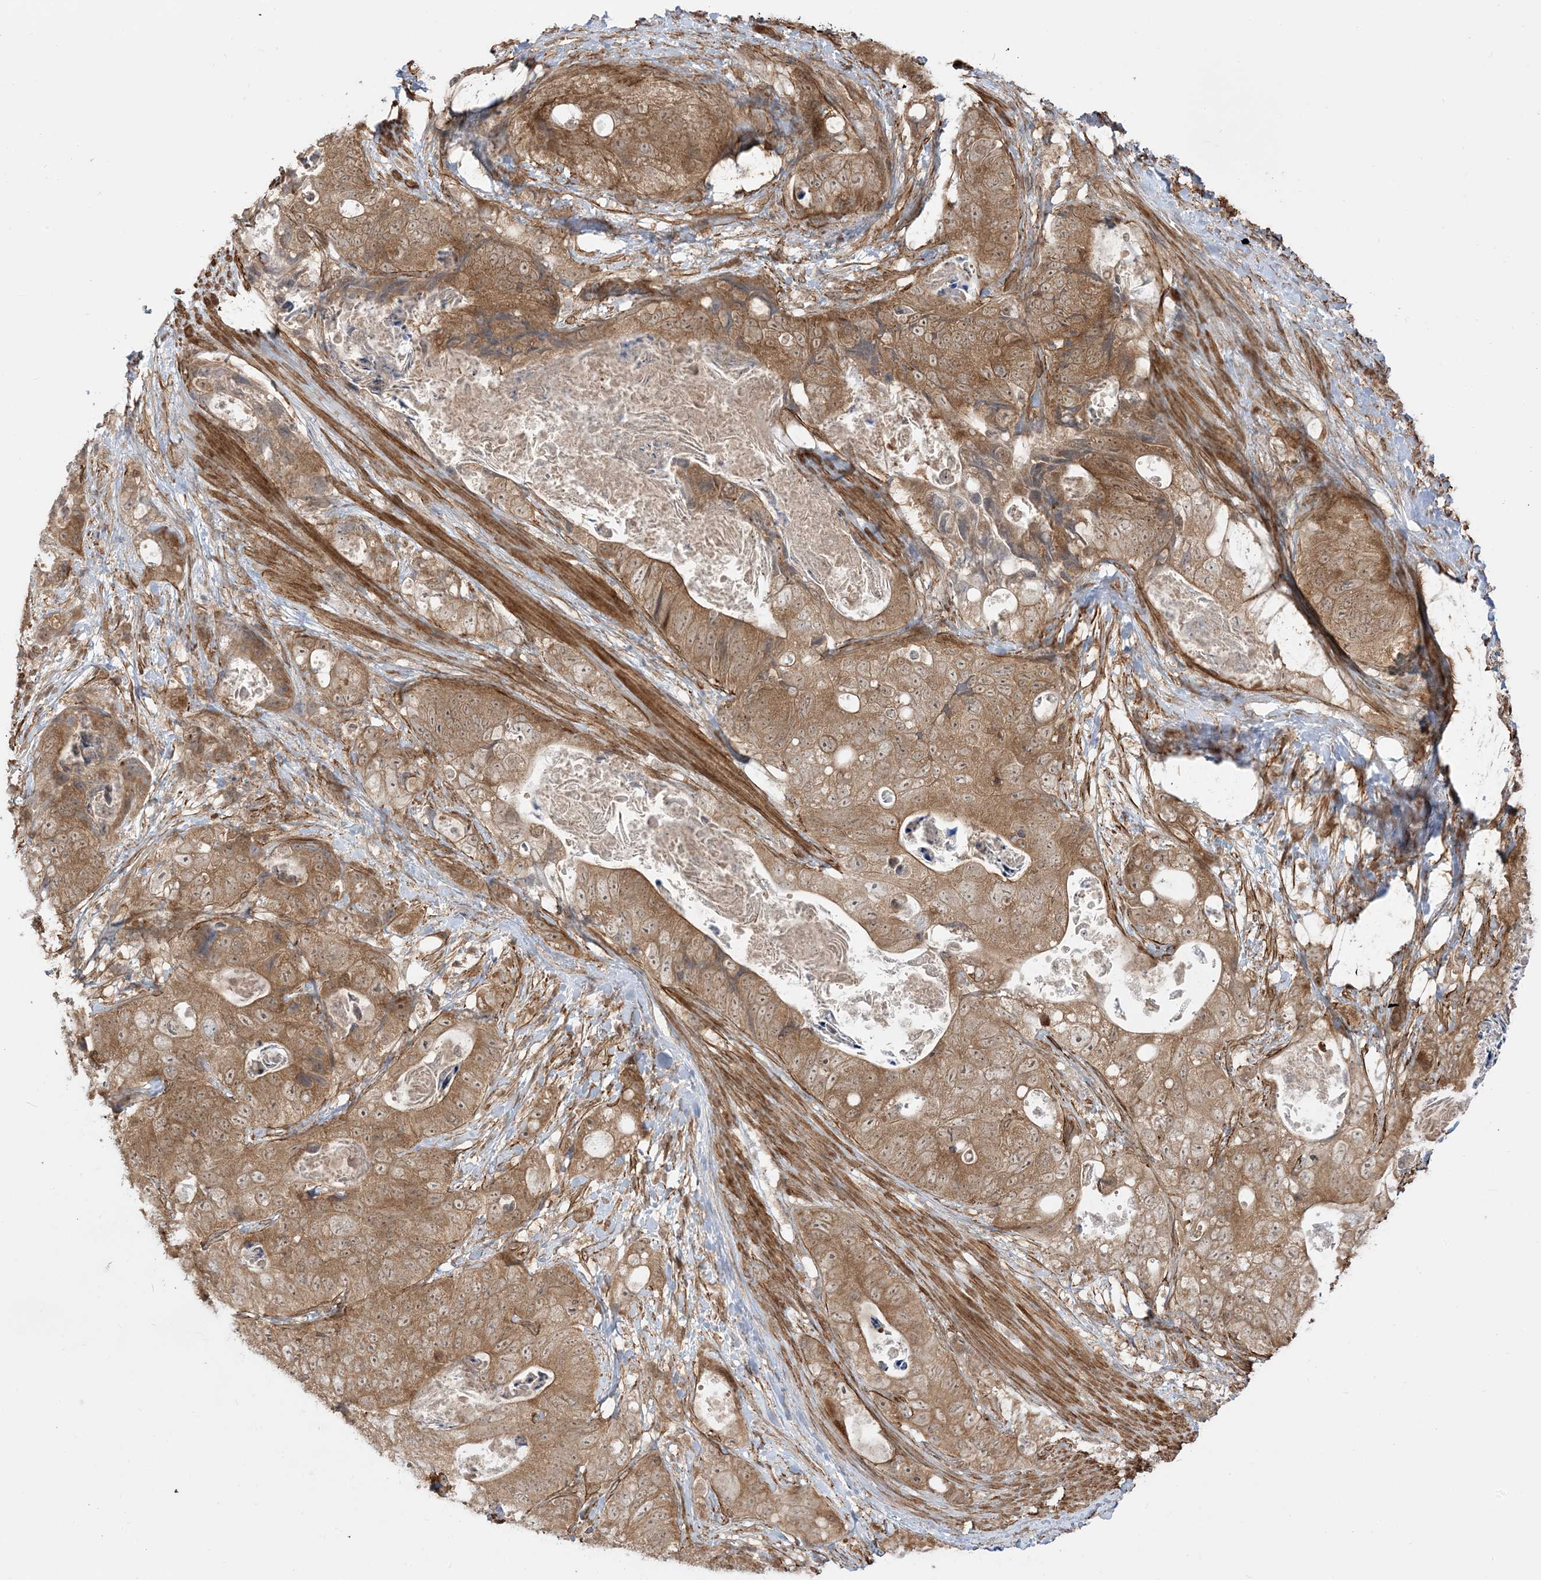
{"staining": {"intensity": "moderate", "quantity": ">75%", "location": "cytoplasmic/membranous"}, "tissue": "stomach cancer", "cell_type": "Tumor cells", "image_type": "cancer", "snomed": [{"axis": "morphology", "description": "Normal tissue, NOS"}, {"axis": "morphology", "description": "Adenocarcinoma, NOS"}, {"axis": "topography", "description": "Stomach"}], "caption": "Immunohistochemistry (DAB (3,3'-diaminobenzidine)) staining of human stomach cancer (adenocarcinoma) shows moderate cytoplasmic/membranous protein staining in about >75% of tumor cells.", "gene": "TBCC", "patient": {"sex": "female", "age": 89}}